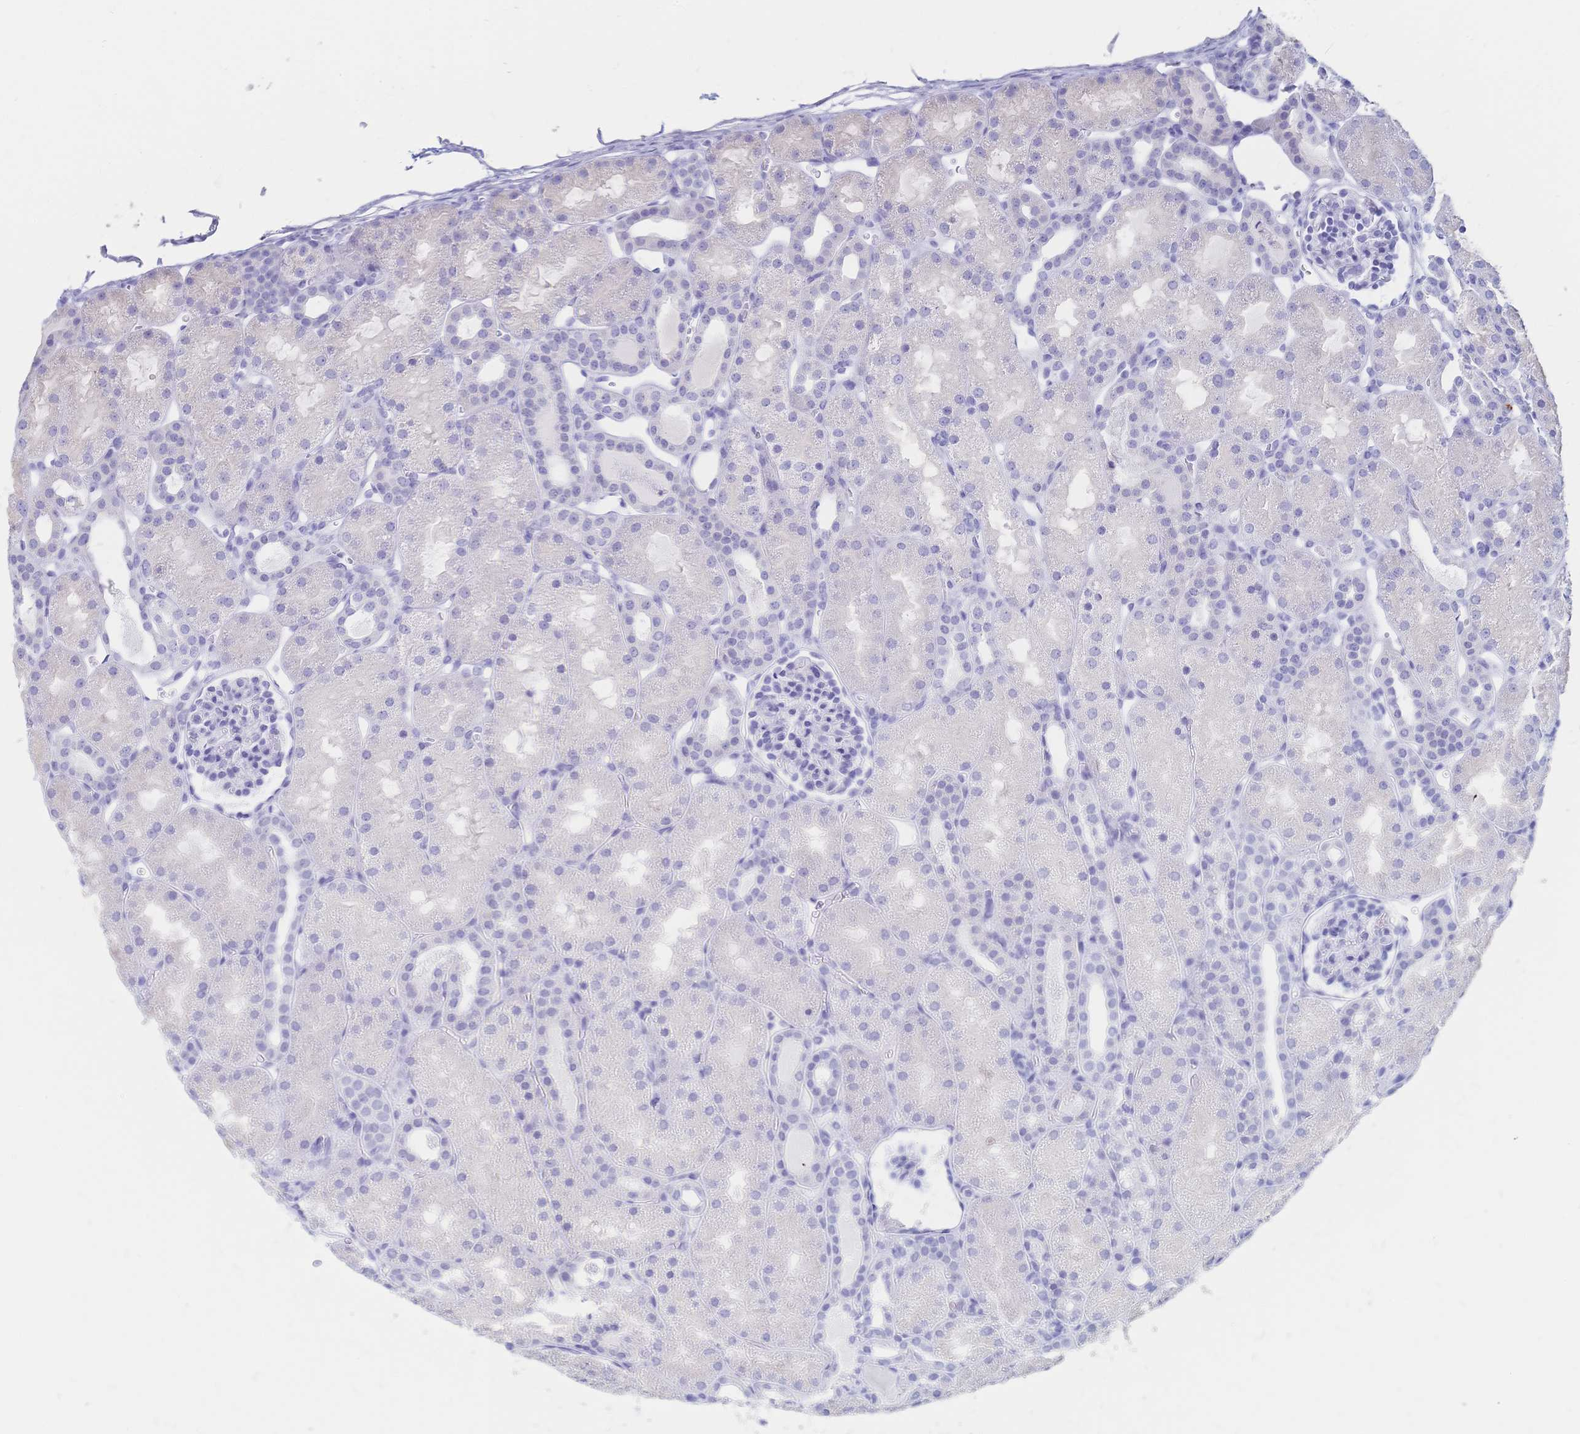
{"staining": {"intensity": "negative", "quantity": "none", "location": "none"}, "tissue": "kidney", "cell_type": "Cells in glomeruli", "image_type": "normal", "snomed": [{"axis": "morphology", "description": "Normal tissue, NOS"}, {"axis": "topography", "description": "Kidney"}], "caption": "A histopathology image of human kidney is negative for staining in cells in glomeruli. (DAB IHC with hematoxylin counter stain).", "gene": "IL2RB", "patient": {"sex": "male", "age": 2}}